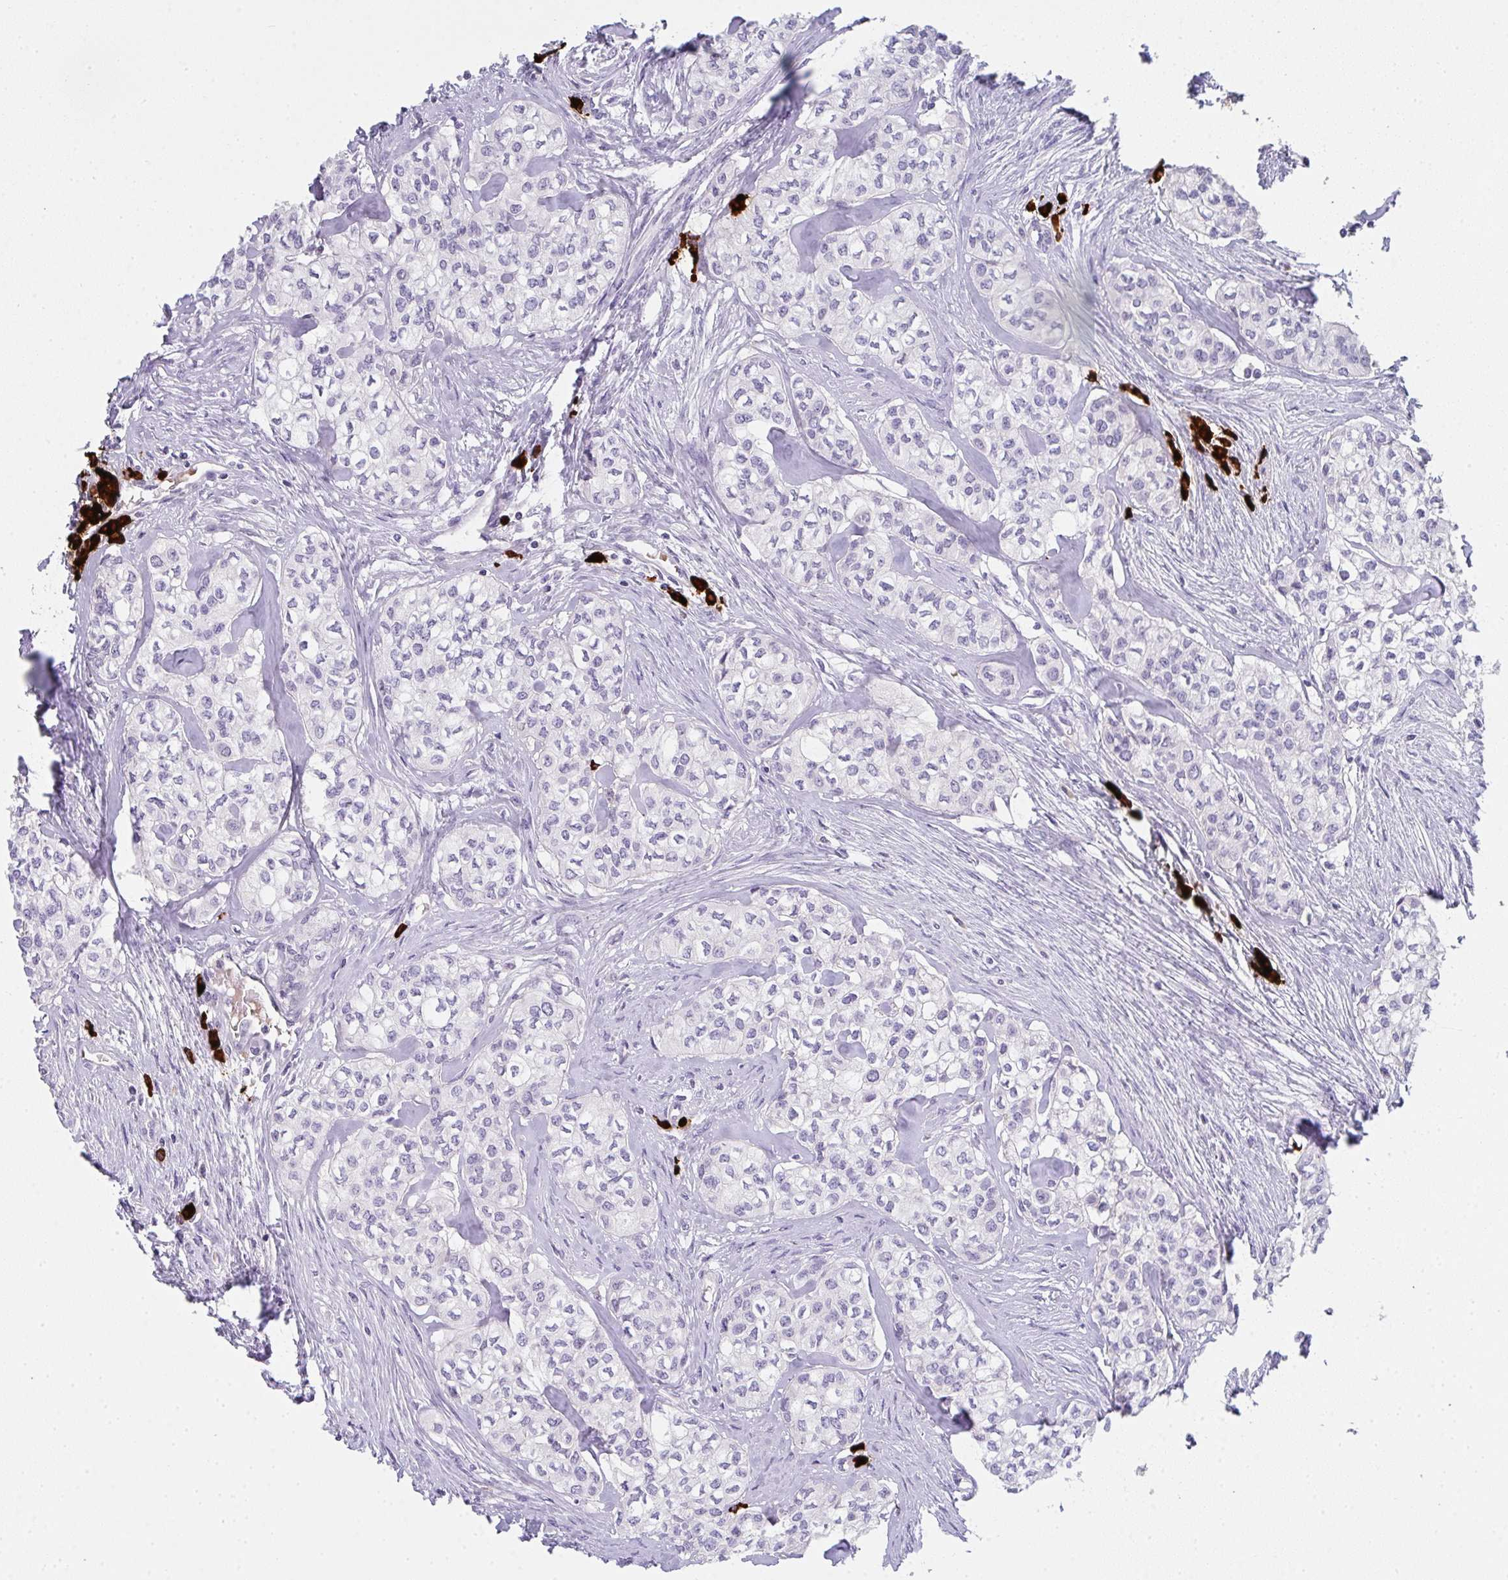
{"staining": {"intensity": "negative", "quantity": "none", "location": "none"}, "tissue": "head and neck cancer", "cell_type": "Tumor cells", "image_type": "cancer", "snomed": [{"axis": "morphology", "description": "Adenocarcinoma, NOS"}, {"axis": "topography", "description": "Head-Neck"}], "caption": "Adenocarcinoma (head and neck) stained for a protein using immunohistochemistry demonstrates no staining tumor cells.", "gene": "CACNA1S", "patient": {"sex": "male", "age": 81}}